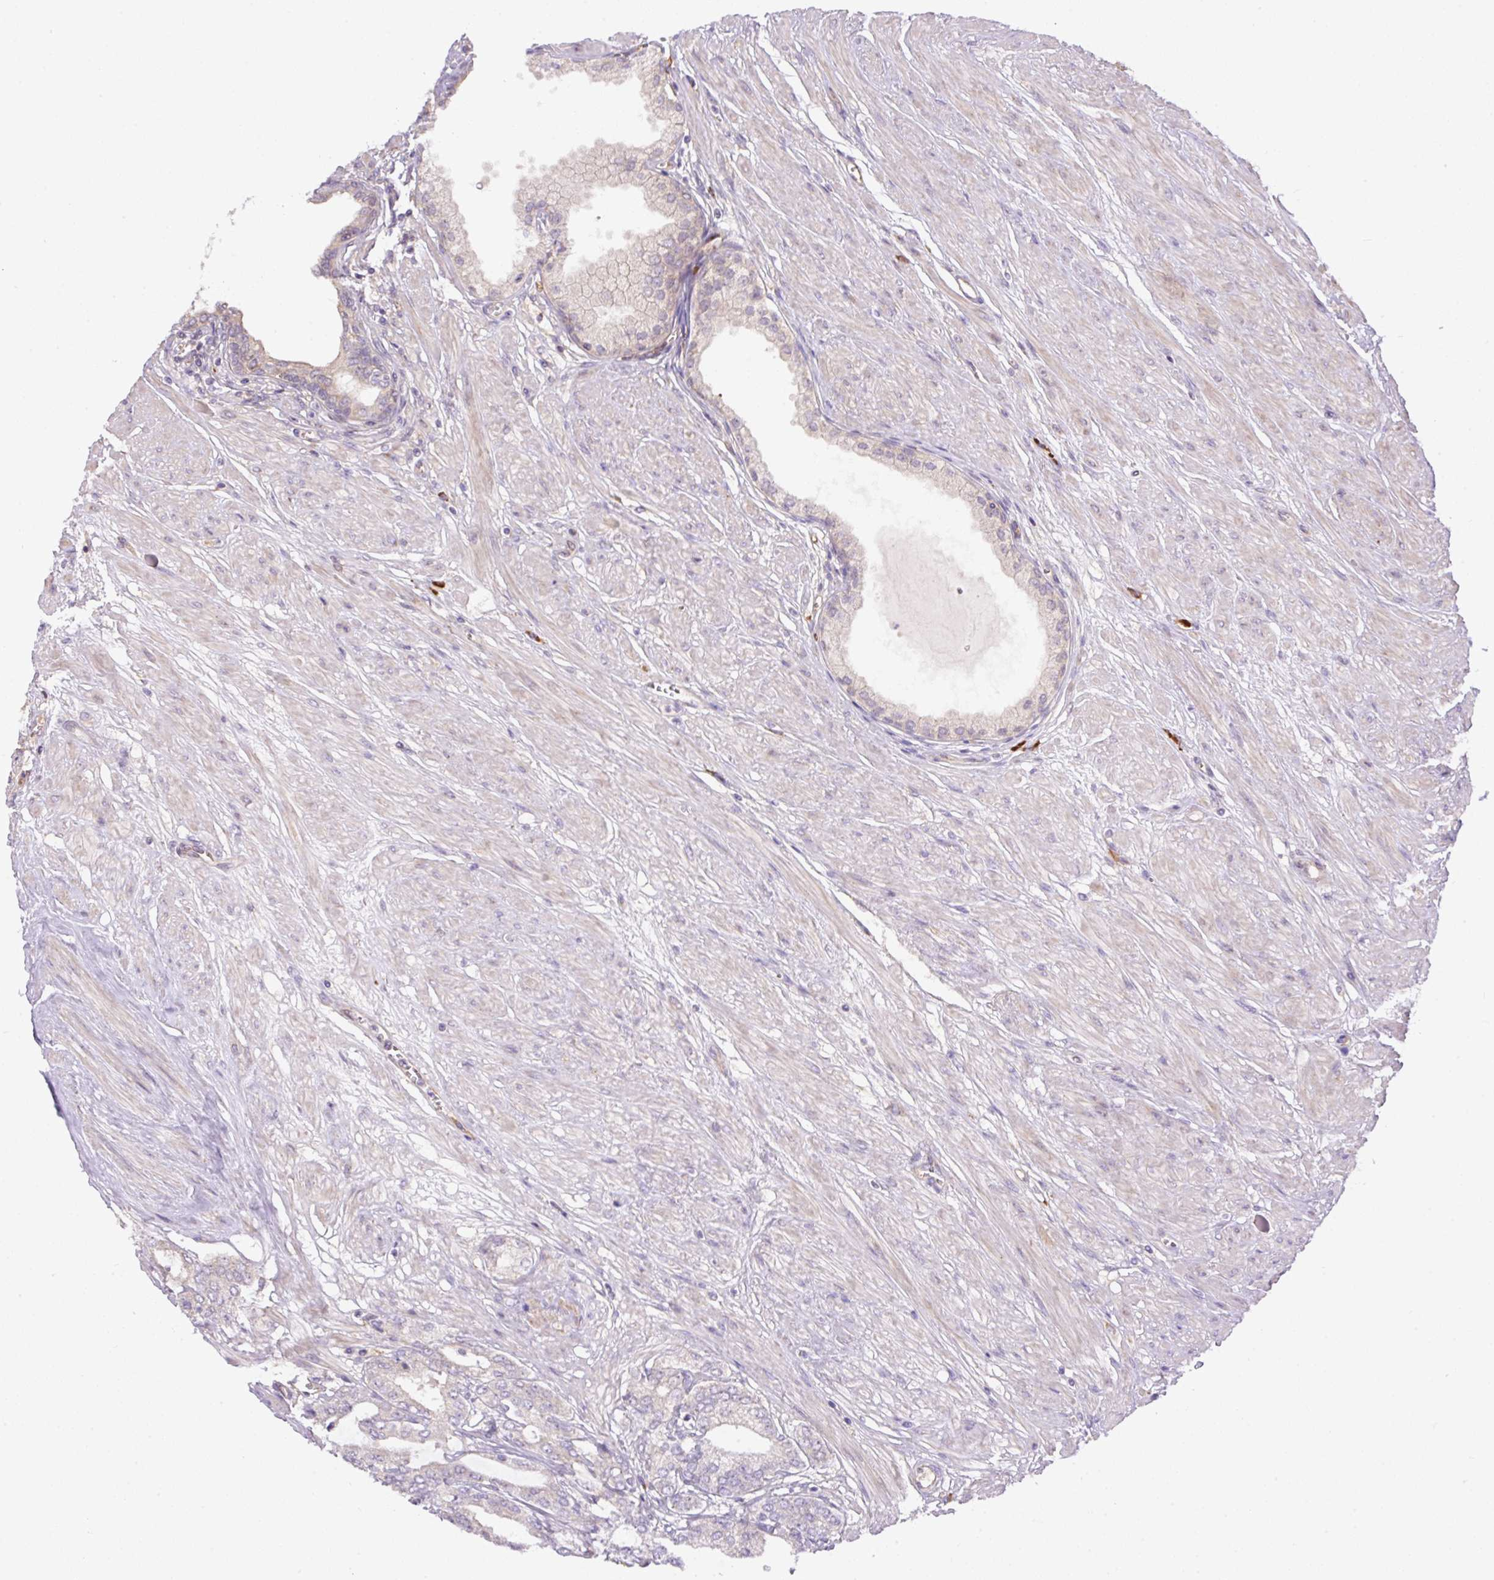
{"staining": {"intensity": "negative", "quantity": "none", "location": "none"}, "tissue": "prostate cancer", "cell_type": "Tumor cells", "image_type": "cancer", "snomed": [{"axis": "morphology", "description": "Adenocarcinoma, High grade"}, {"axis": "topography", "description": "Prostate and seminal vesicle, NOS"}], "caption": "Tumor cells are negative for brown protein staining in prostate cancer.", "gene": "PPME1", "patient": {"sex": "male", "age": 64}}